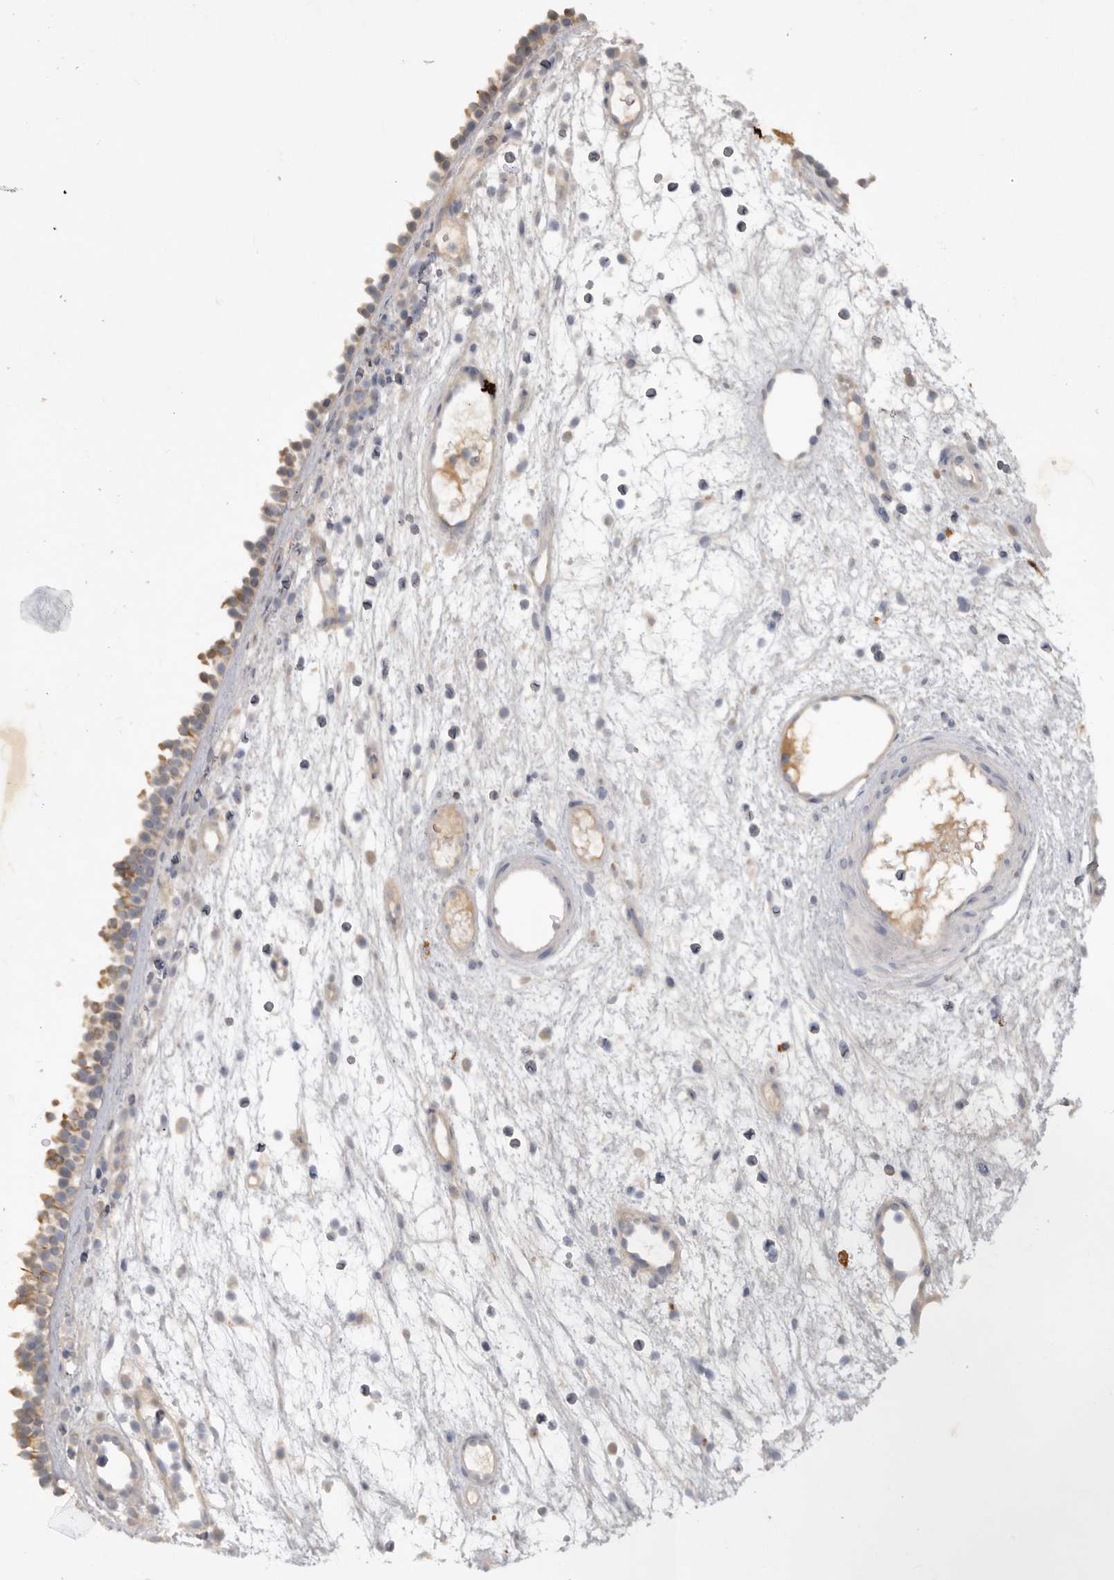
{"staining": {"intensity": "strong", "quantity": "25%-75%", "location": "cytoplasmic/membranous"}, "tissue": "nasopharynx", "cell_type": "Respiratory epithelial cells", "image_type": "normal", "snomed": [{"axis": "morphology", "description": "Normal tissue, NOS"}, {"axis": "morphology", "description": "Inflammation, NOS"}, {"axis": "morphology", "description": "Malignant melanoma, Metastatic site"}, {"axis": "topography", "description": "Nasopharynx"}], "caption": "An immunohistochemistry micrograph of unremarkable tissue is shown. Protein staining in brown highlights strong cytoplasmic/membranous positivity in nasopharynx within respiratory epithelial cells. Ihc stains the protein in brown and the nuclei are stained blue.", "gene": "DHDDS", "patient": {"sex": "male", "age": 70}}